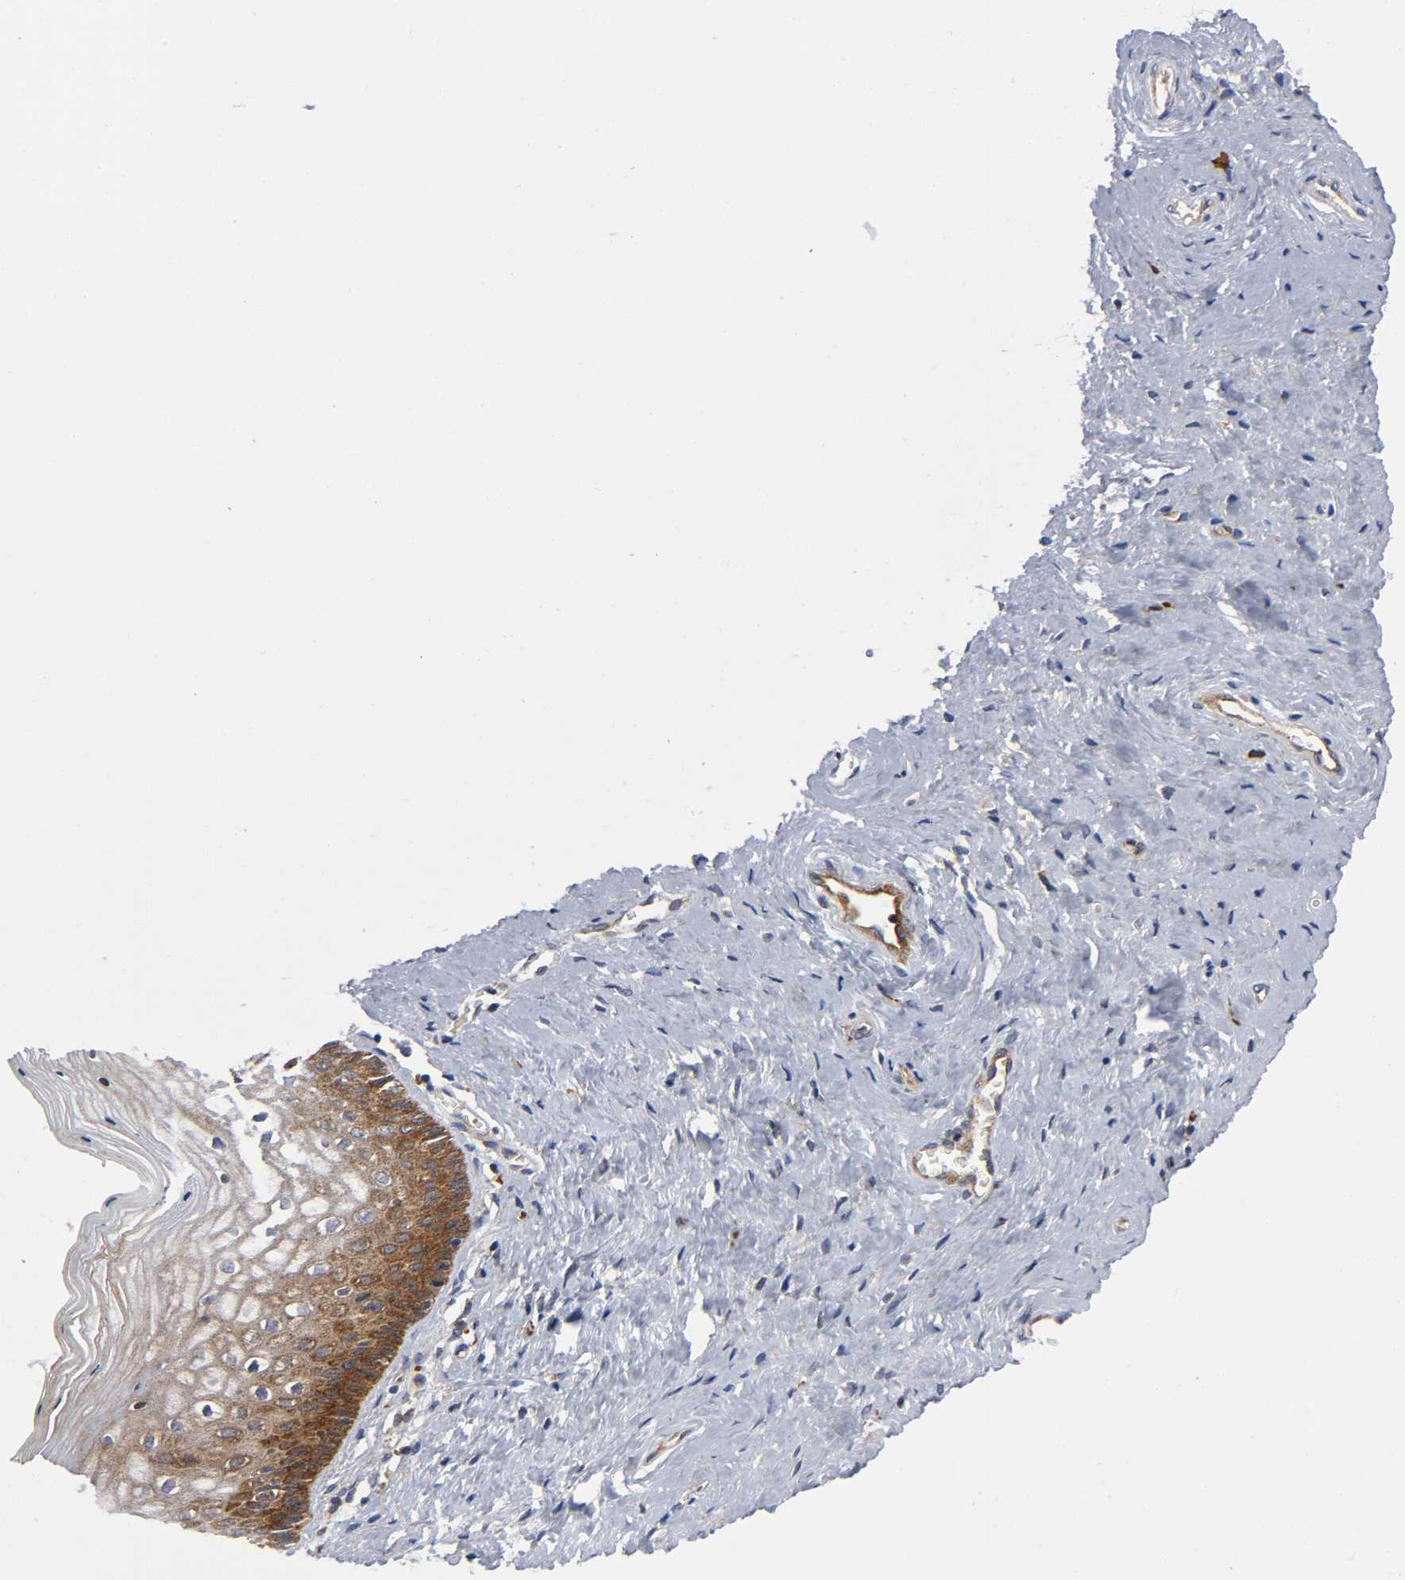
{"staining": {"intensity": "strong", "quantity": ">75%", "location": "cytoplasmic/membranous"}, "tissue": "vagina", "cell_type": "Squamous epithelial cells", "image_type": "normal", "snomed": [{"axis": "morphology", "description": "Normal tissue, NOS"}, {"axis": "topography", "description": "Vagina"}], "caption": "Immunohistochemical staining of benign human vagina displays >75% levels of strong cytoplasmic/membranous protein positivity in about >75% of squamous epithelial cells. The protein is stained brown, and the nuclei are stained in blue (DAB IHC with brightfield microscopy, high magnification).", "gene": "EIF5", "patient": {"sex": "female", "age": 46}}